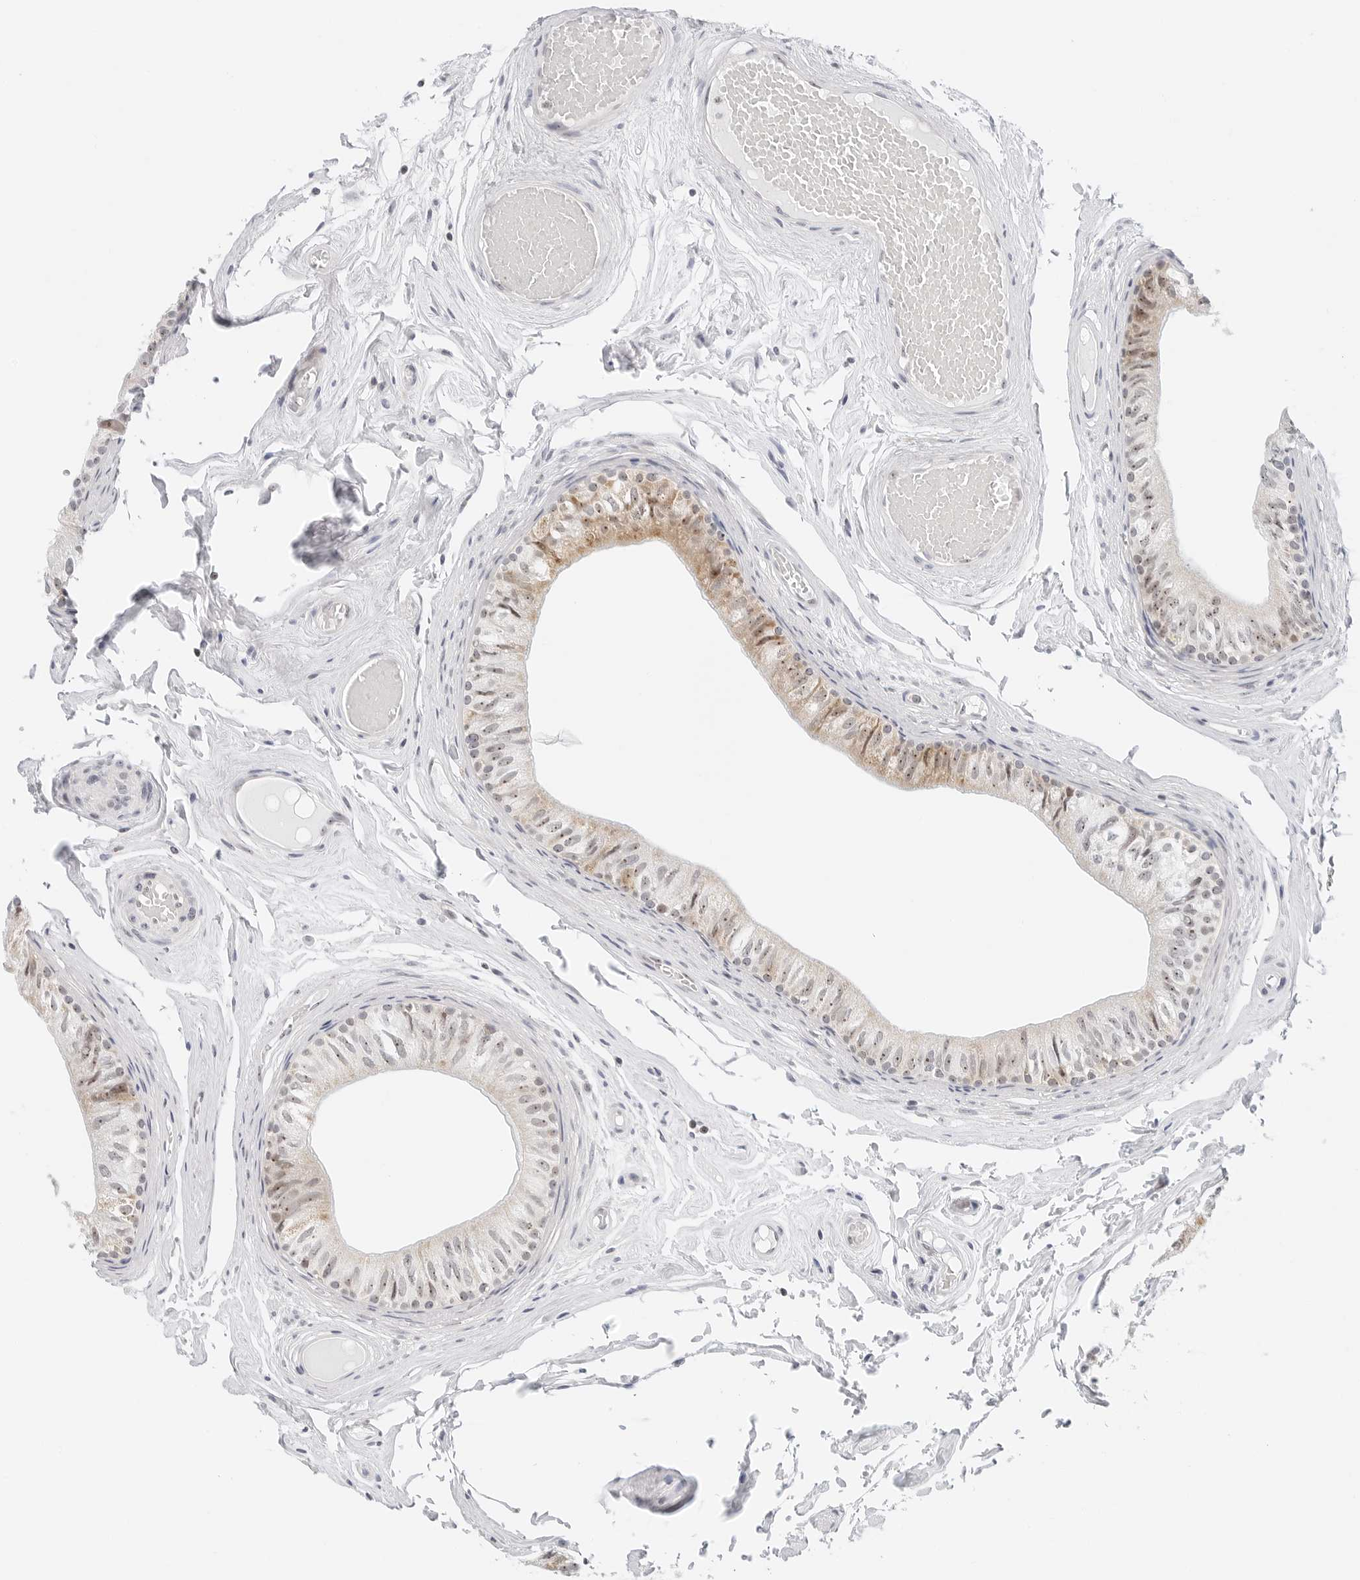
{"staining": {"intensity": "moderate", "quantity": "<25%", "location": "cytoplasmic/membranous,nuclear"}, "tissue": "epididymis", "cell_type": "Glandular cells", "image_type": "normal", "snomed": [{"axis": "morphology", "description": "Normal tissue, NOS"}, {"axis": "topography", "description": "Epididymis"}], "caption": "A brown stain labels moderate cytoplasmic/membranous,nuclear expression of a protein in glandular cells of normal epididymis.", "gene": "RIMKLA", "patient": {"sex": "male", "age": 79}}